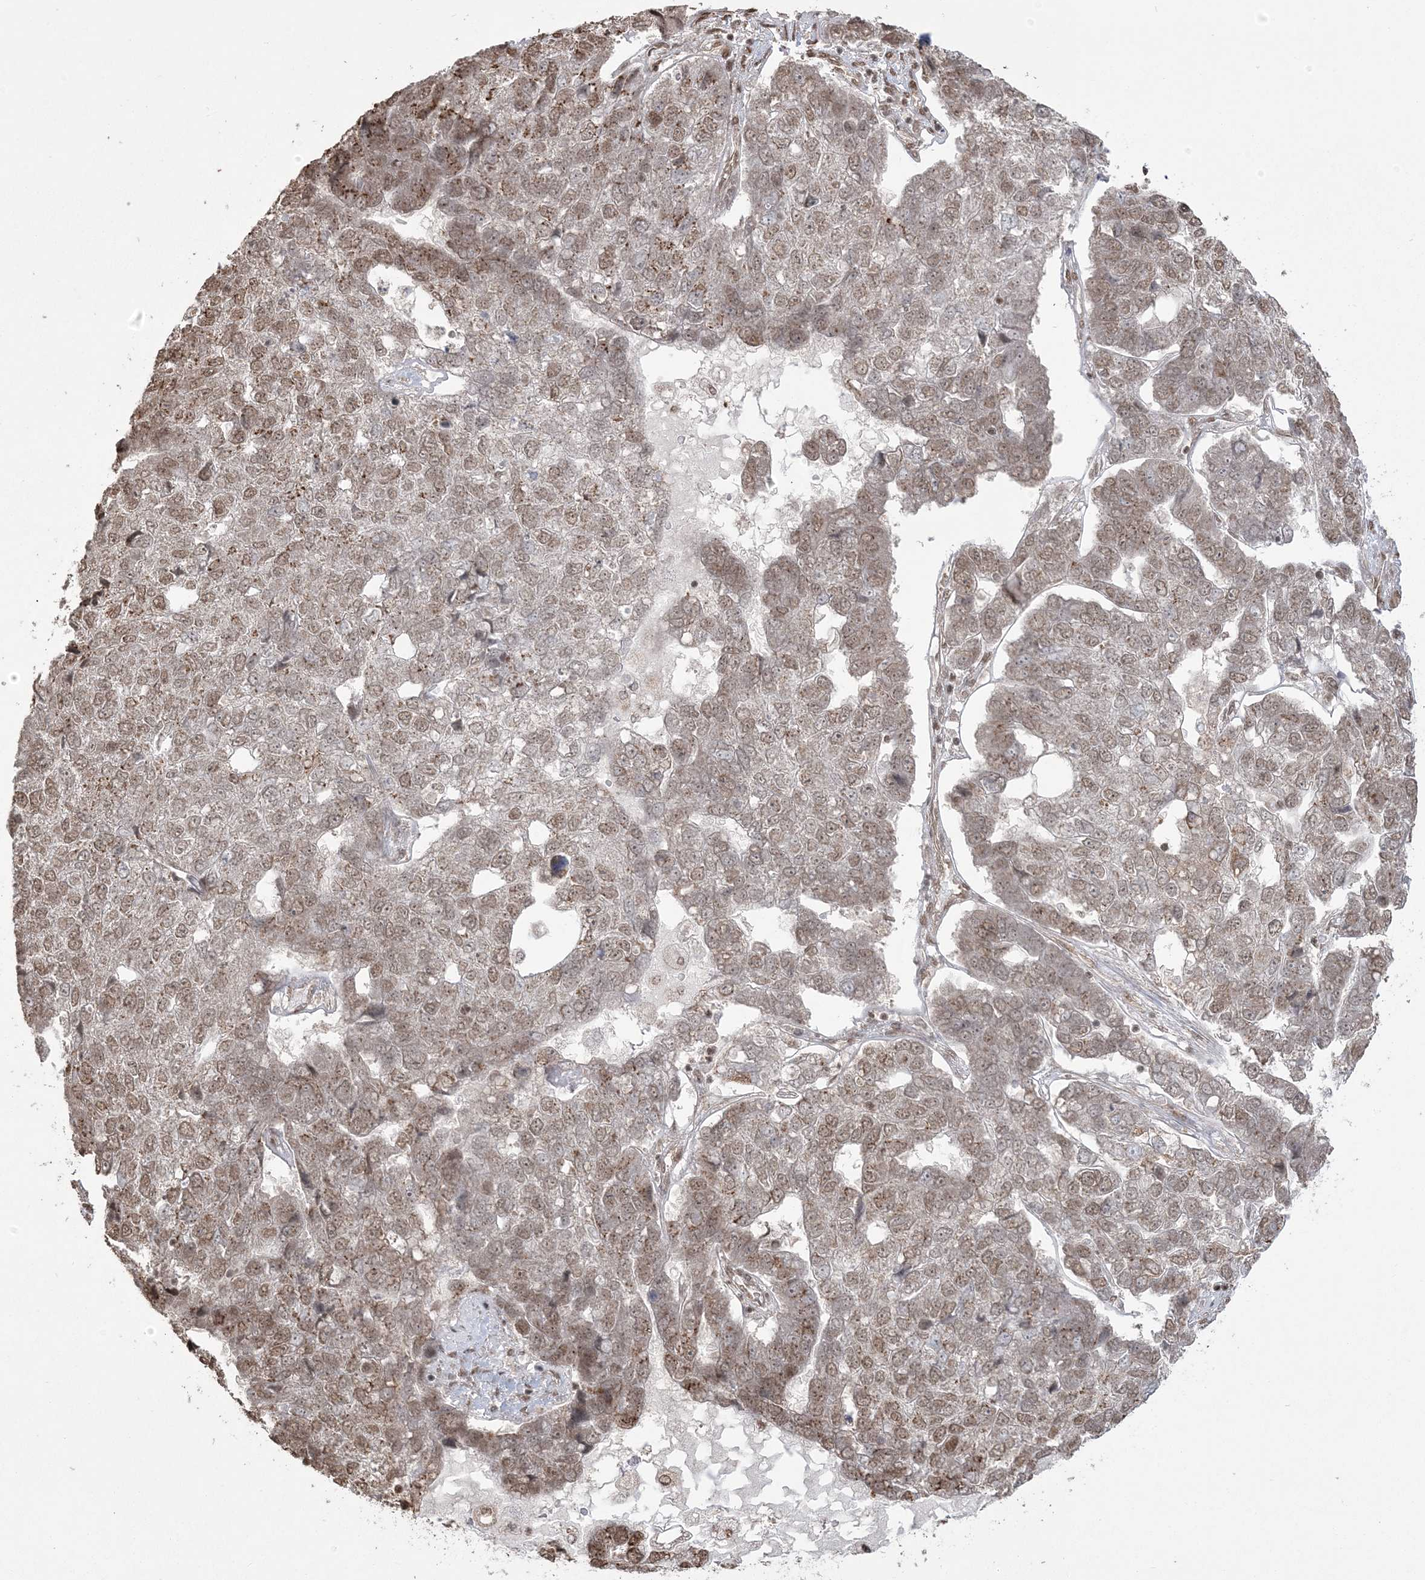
{"staining": {"intensity": "moderate", "quantity": "25%-75%", "location": "nuclear"}, "tissue": "pancreatic cancer", "cell_type": "Tumor cells", "image_type": "cancer", "snomed": [{"axis": "morphology", "description": "Adenocarcinoma, NOS"}, {"axis": "topography", "description": "Pancreas"}], "caption": "Immunohistochemistry (IHC) histopathology image of adenocarcinoma (pancreatic) stained for a protein (brown), which displays medium levels of moderate nuclear positivity in about 25%-75% of tumor cells.", "gene": "ZNF839", "patient": {"sex": "female", "age": 61}}